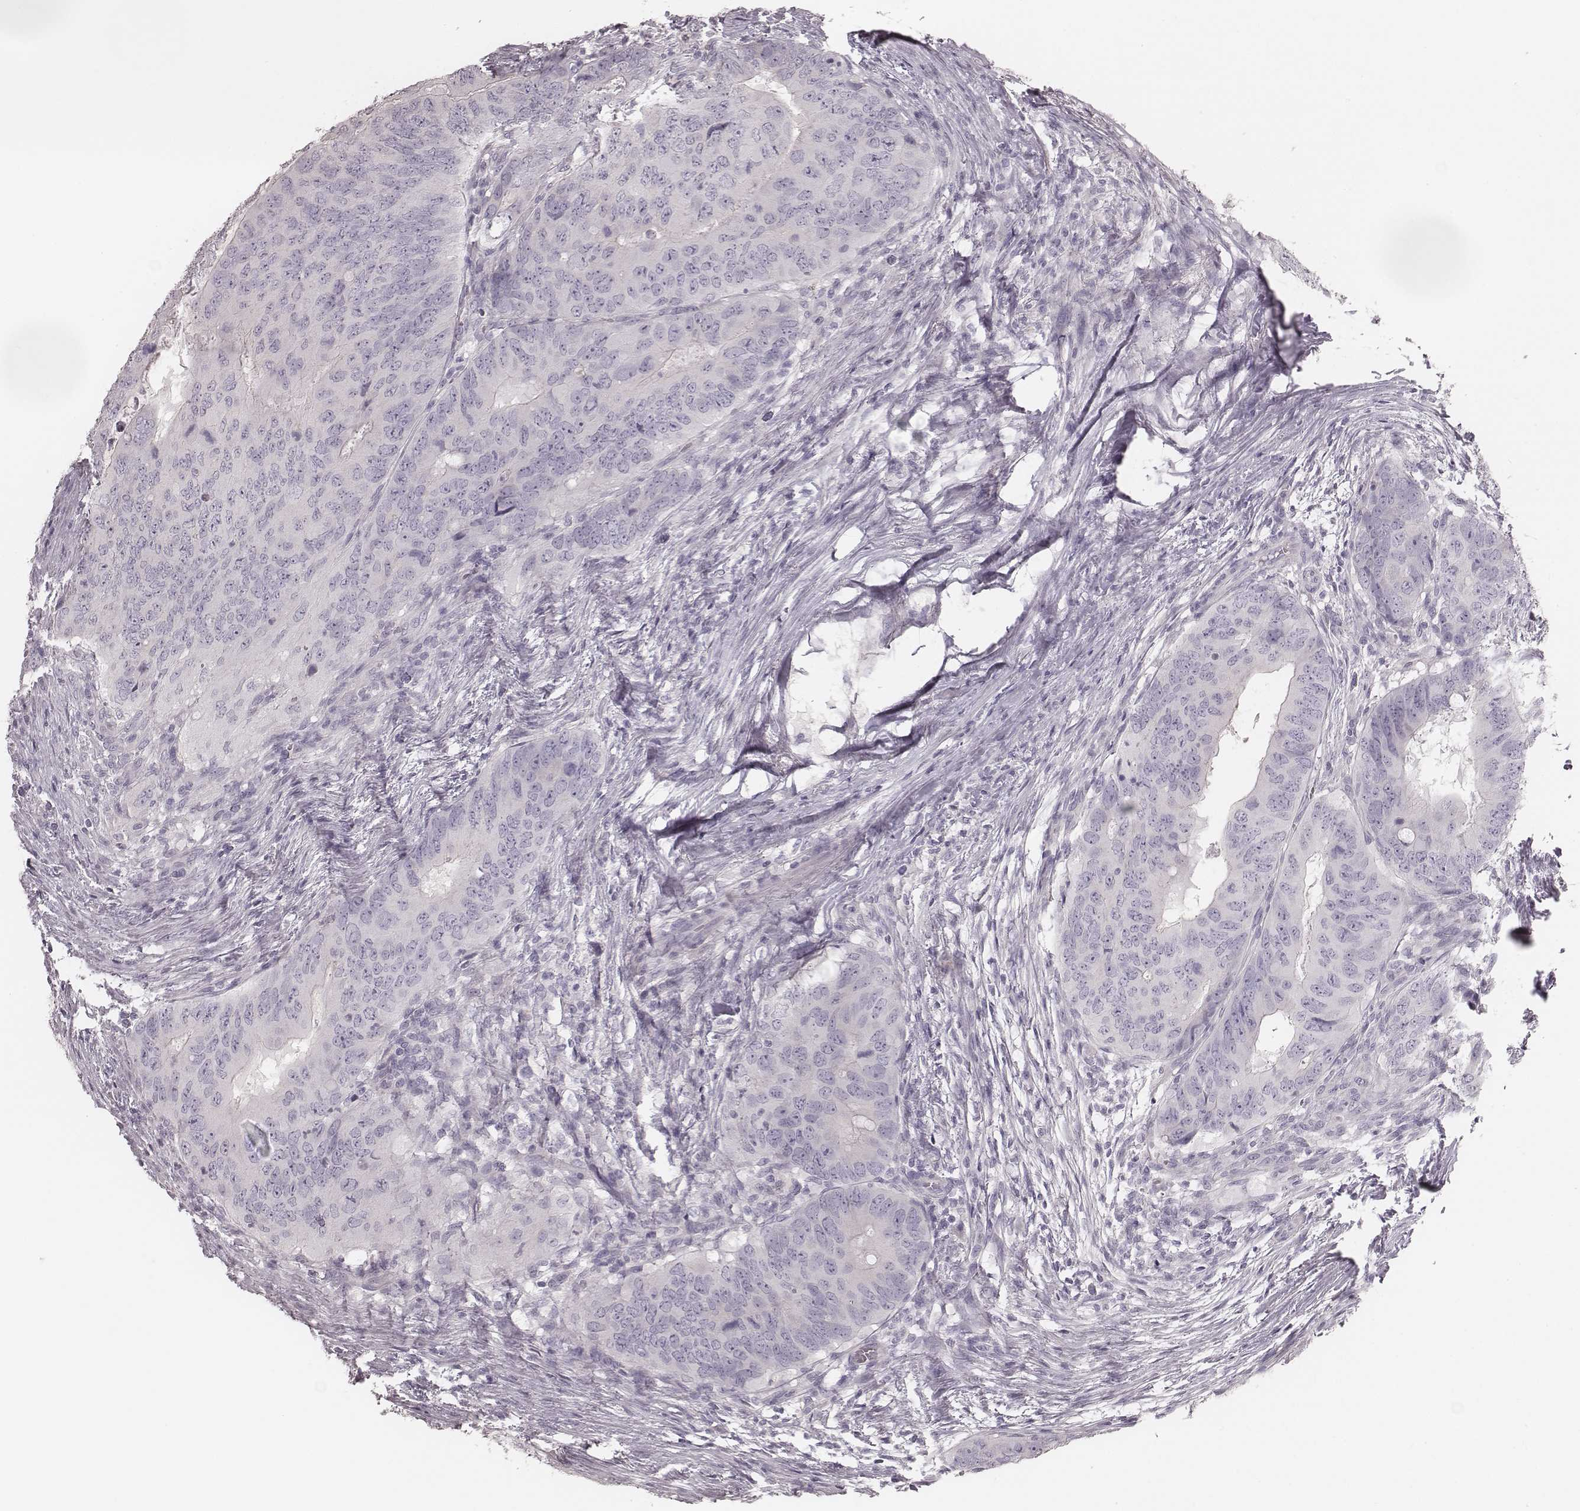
{"staining": {"intensity": "negative", "quantity": "none", "location": "none"}, "tissue": "colorectal cancer", "cell_type": "Tumor cells", "image_type": "cancer", "snomed": [{"axis": "morphology", "description": "Adenocarcinoma, NOS"}, {"axis": "topography", "description": "Colon"}], "caption": "Tumor cells are negative for protein expression in human colorectal cancer.", "gene": "ZP4", "patient": {"sex": "male", "age": 79}}